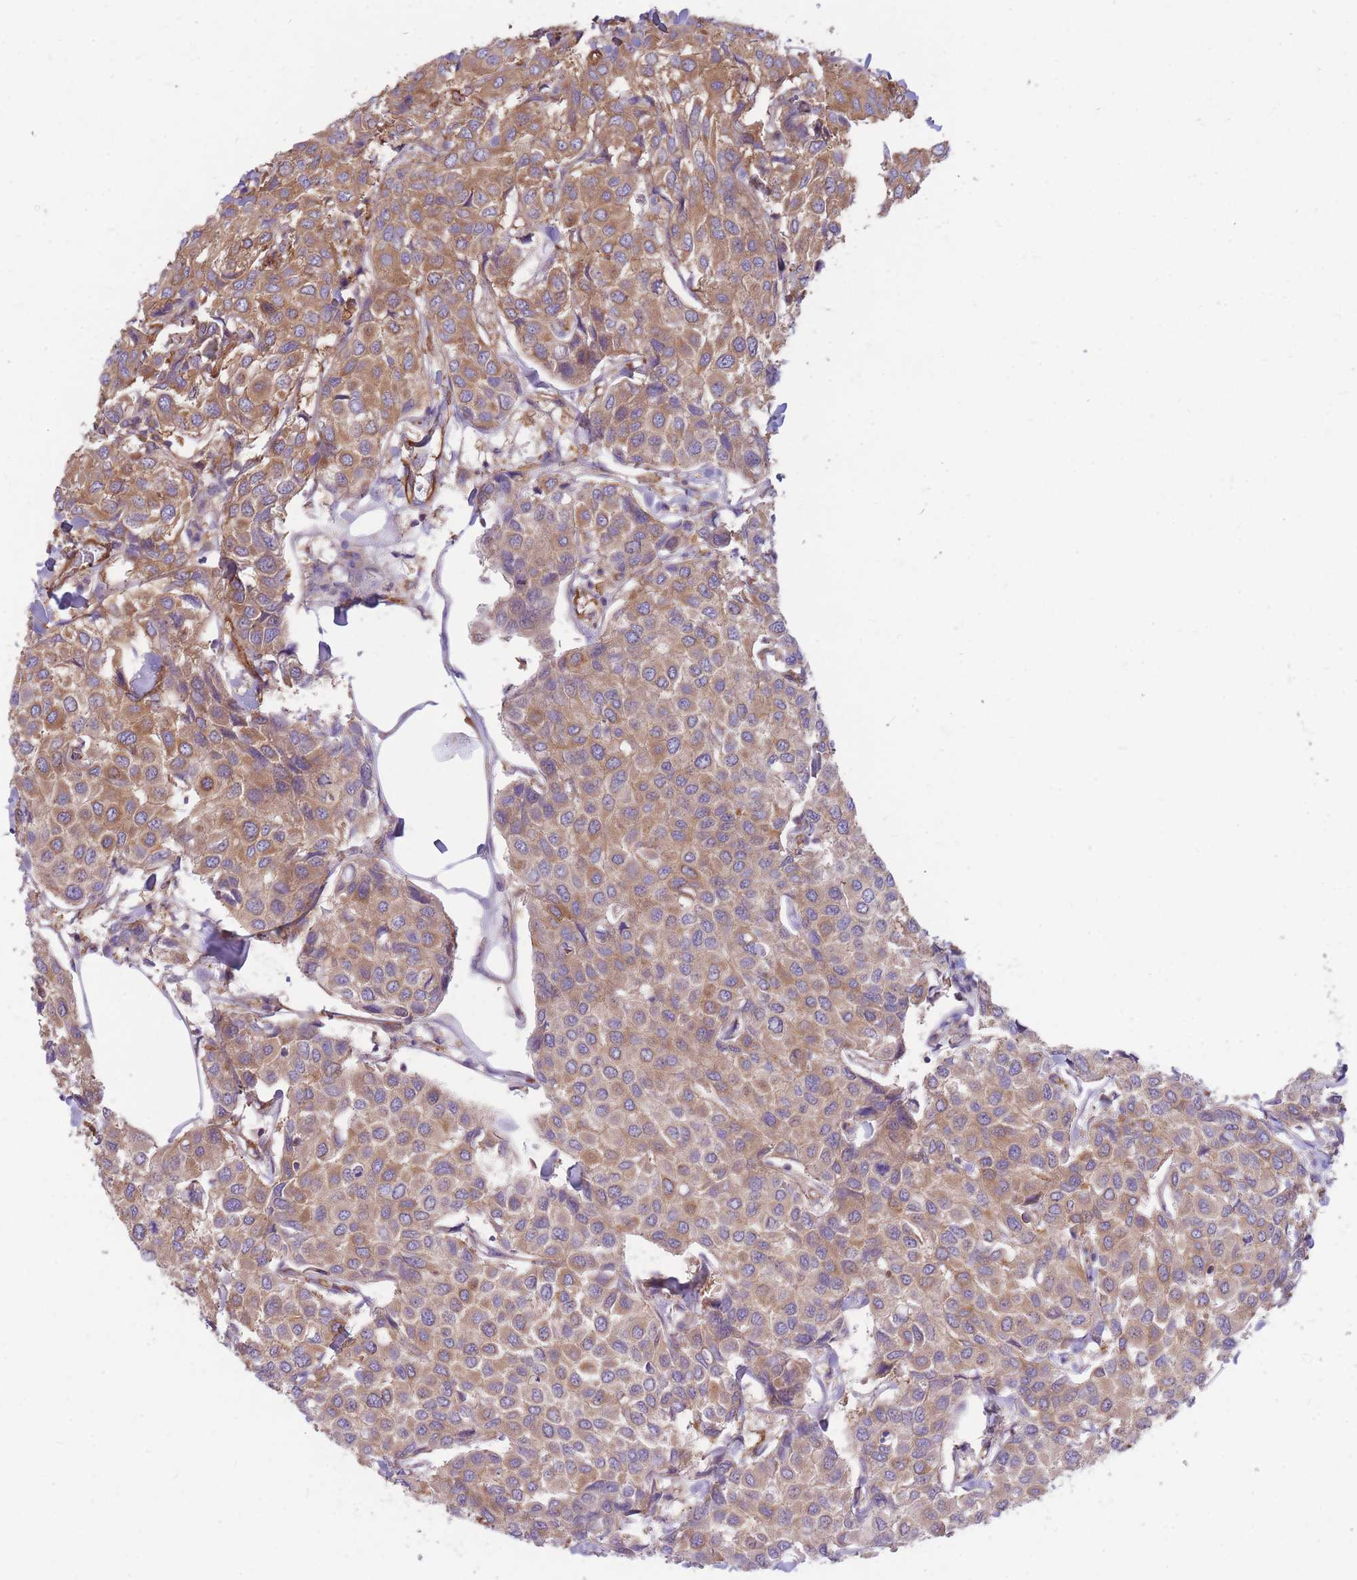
{"staining": {"intensity": "moderate", "quantity": "25%-75%", "location": "cytoplasmic/membranous"}, "tissue": "breast cancer", "cell_type": "Tumor cells", "image_type": "cancer", "snomed": [{"axis": "morphology", "description": "Duct carcinoma"}, {"axis": "topography", "description": "Breast"}], "caption": "Breast infiltrating ductal carcinoma stained with DAB IHC displays medium levels of moderate cytoplasmic/membranous expression in approximately 25%-75% of tumor cells. (IHC, brightfield microscopy, high magnification).", "gene": "GGA1", "patient": {"sex": "female", "age": 55}}